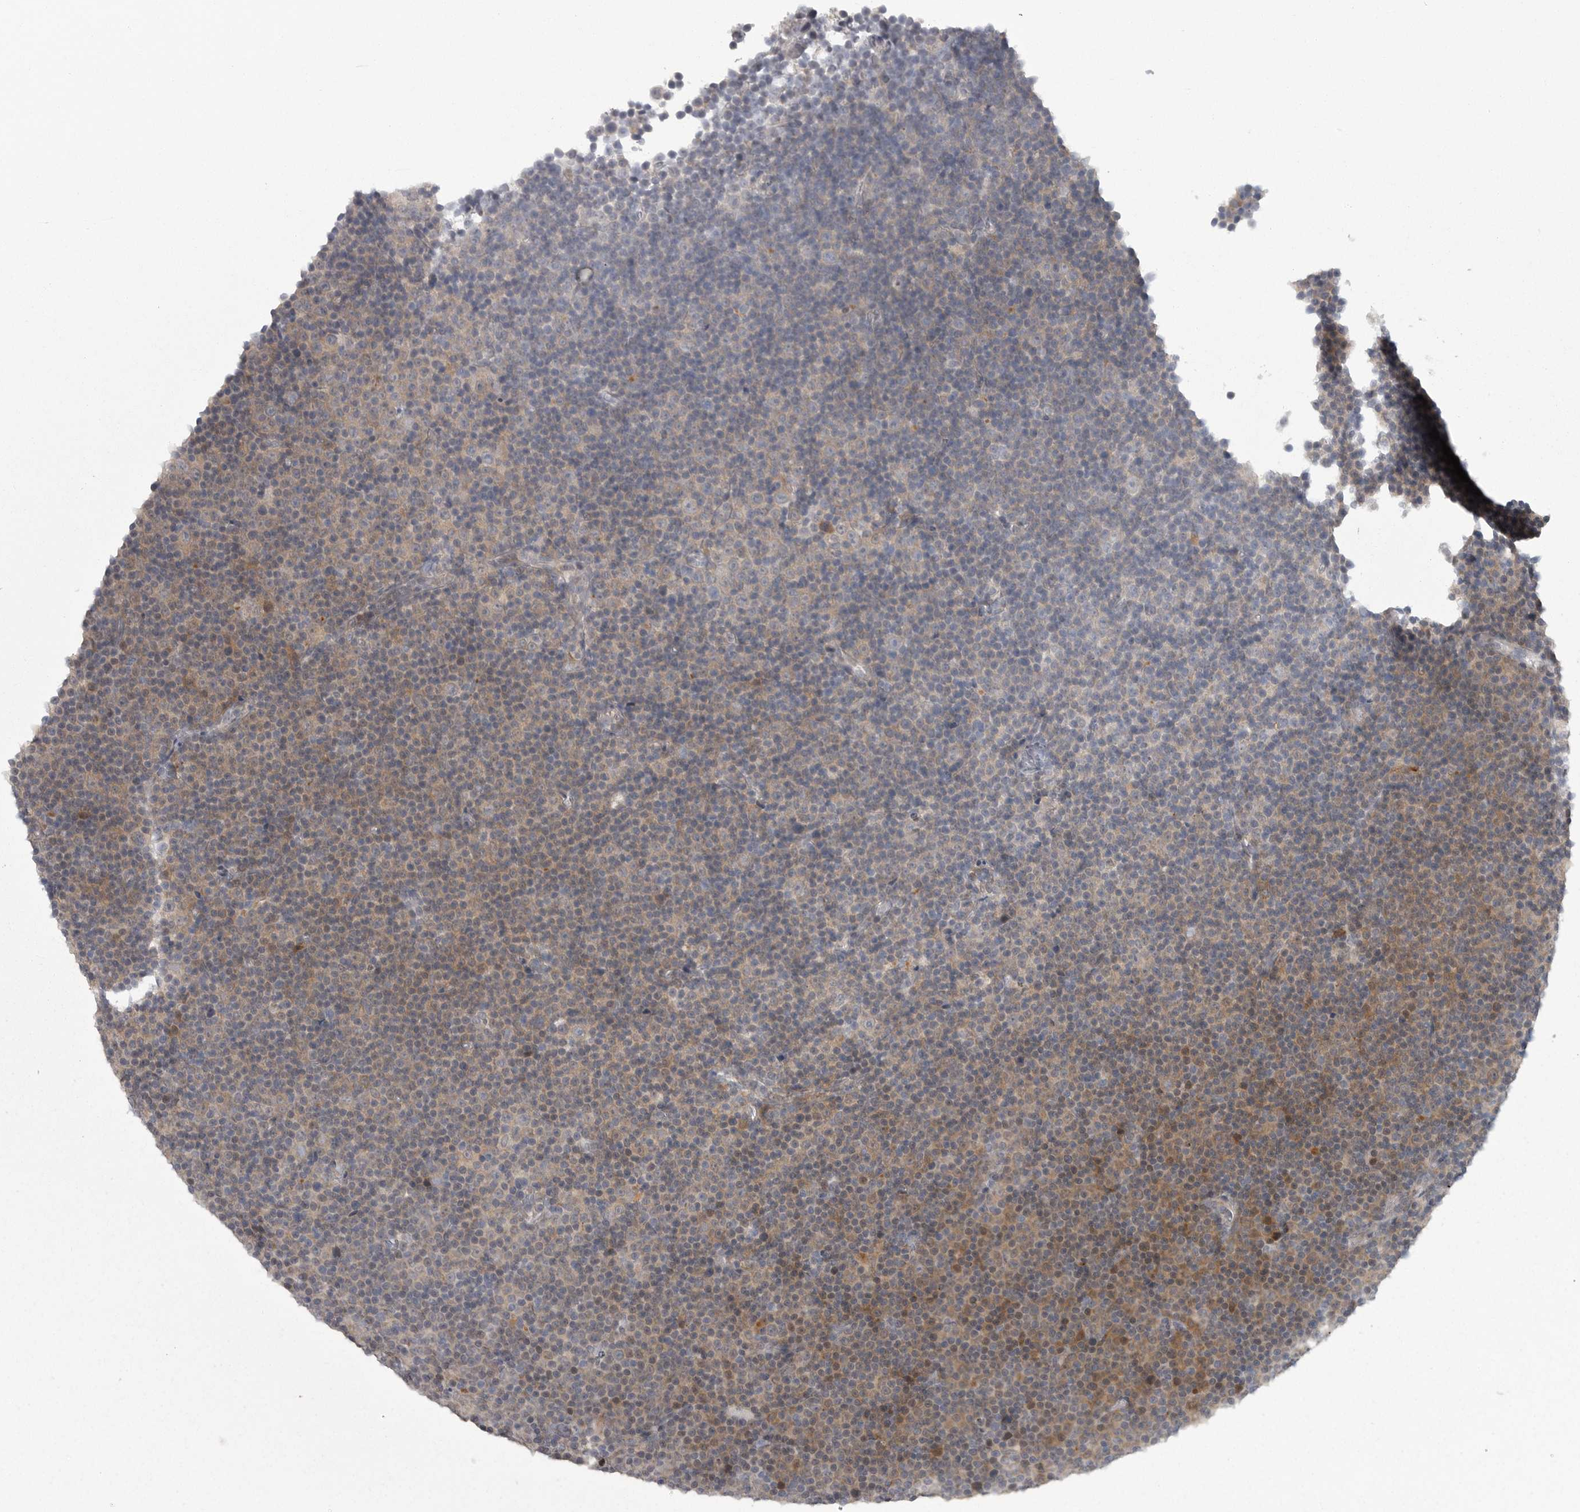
{"staining": {"intensity": "weak", "quantity": "25%-75%", "location": "cytoplasmic/membranous"}, "tissue": "lymphoma", "cell_type": "Tumor cells", "image_type": "cancer", "snomed": [{"axis": "morphology", "description": "Malignant lymphoma, non-Hodgkin's type, Low grade"}, {"axis": "topography", "description": "Lymph node"}], "caption": "Lymphoma was stained to show a protein in brown. There is low levels of weak cytoplasmic/membranous positivity in about 25%-75% of tumor cells.", "gene": "PPP1R9A", "patient": {"sex": "female", "age": 67}}